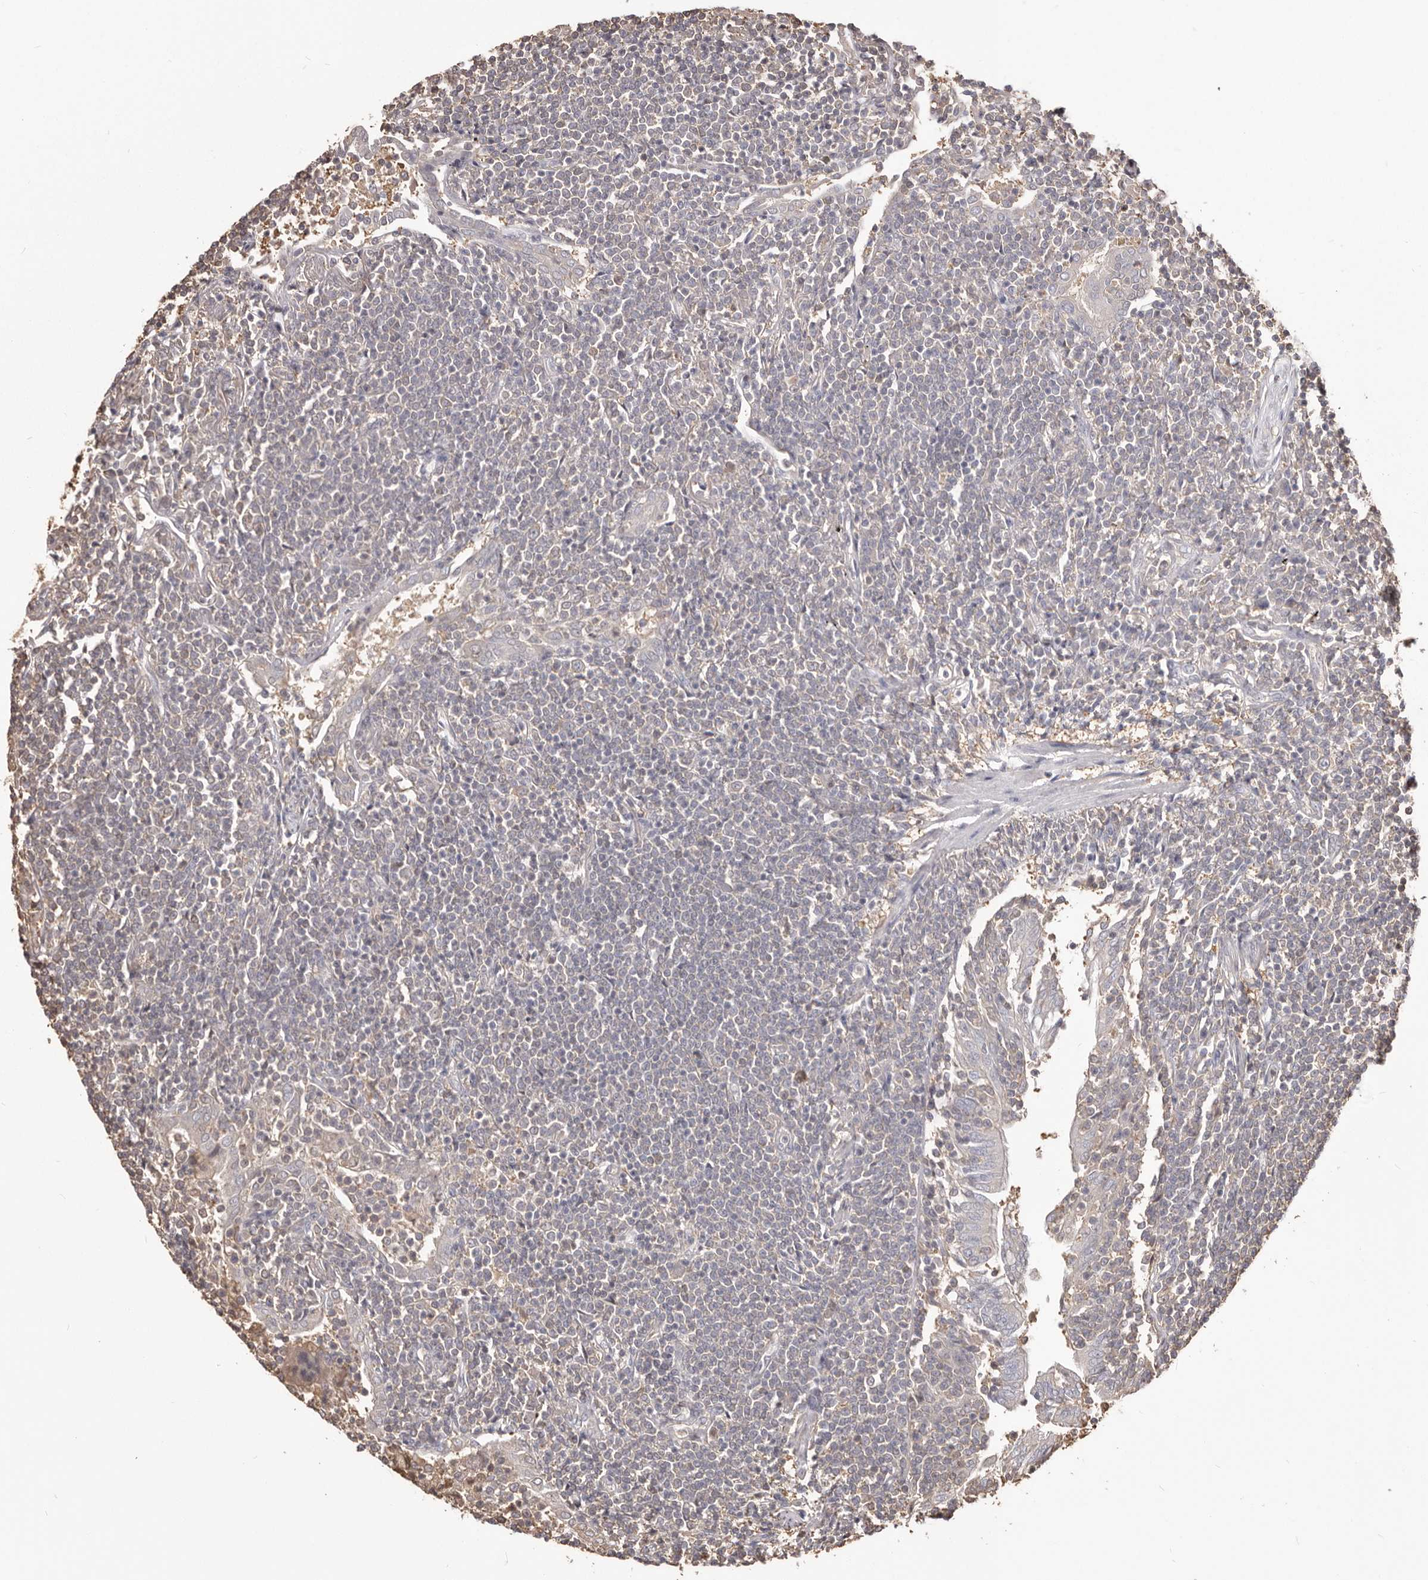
{"staining": {"intensity": "negative", "quantity": "none", "location": "none"}, "tissue": "lymphoma", "cell_type": "Tumor cells", "image_type": "cancer", "snomed": [{"axis": "morphology", "description": "Malignant lymphoma, non-Hodgkin's type, Low grade"}, {"axis": "topography", "description": "Lung"}], "caption": "Tumor cells are negative for brown protein staining in malignant lymphoma, non-Hodgkin's type (low-grade). (DAB immunohistochemistry (IHC) visualized using brightfield microscopy, high magnification).", "gene": "PKM", "patient": {"sex": "female", "age": 71}}